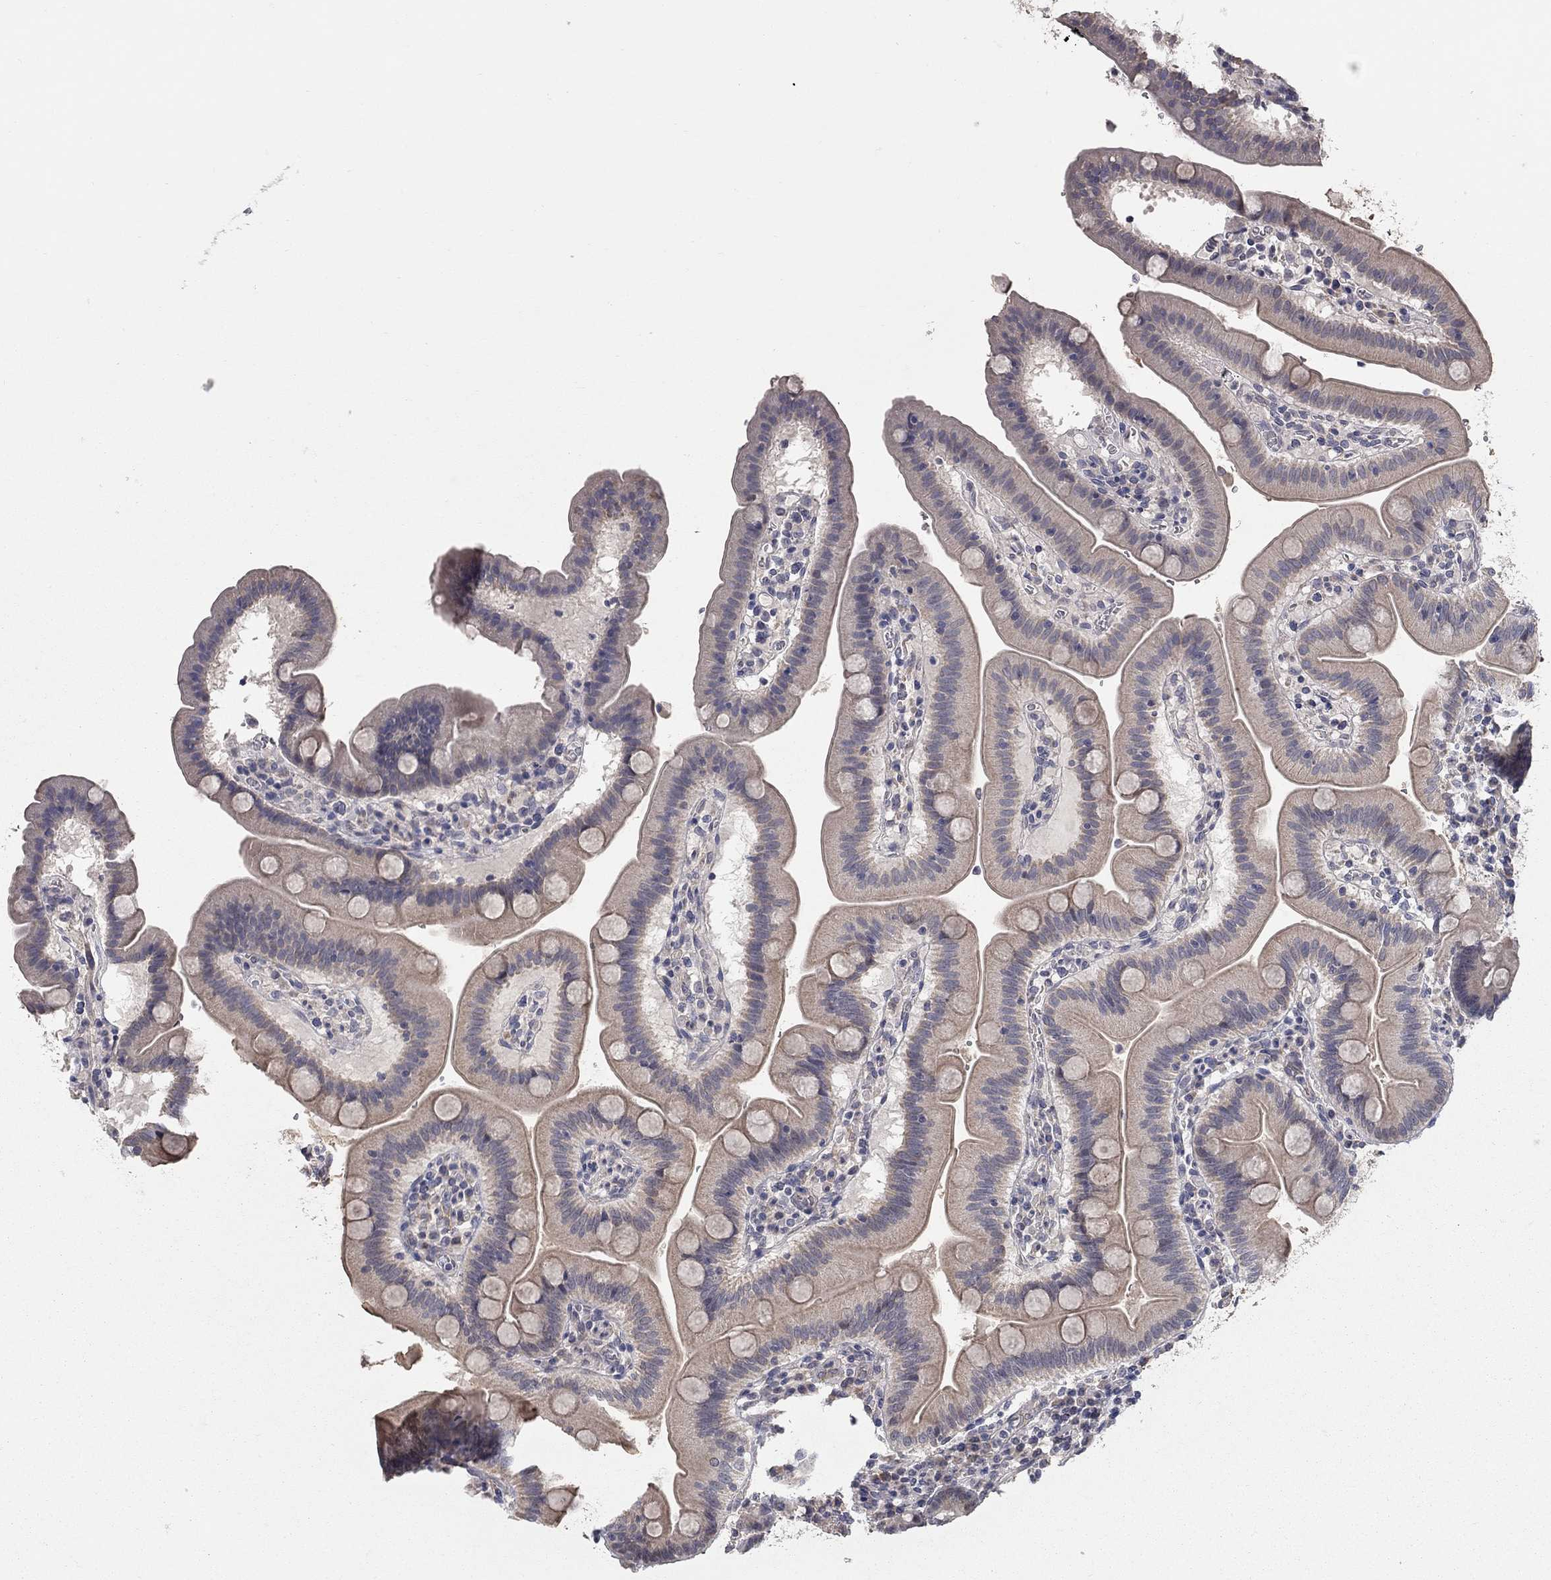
{"staining": {"intensity": "moderate", "quantity": "<25%", "location": "cytoplasmic/membranous"}, "tissue": "duodenum", "cell_type": "Glandular cells", "image_type": "normal", "snomed": [{"axis": "morphology", "description": "Normal tissue, NOS"}, {"axis": "topography", "description": "Duodenum"}], "caption": "This photomicrograph shows immunohistochemistry (IHC) staining of benign duodenum, with low moderate cytoplasmic/membranous staining in about <25% of glandular cells.", "gene": "WASF3", "patient": {"sex": "male", "age": 59}}